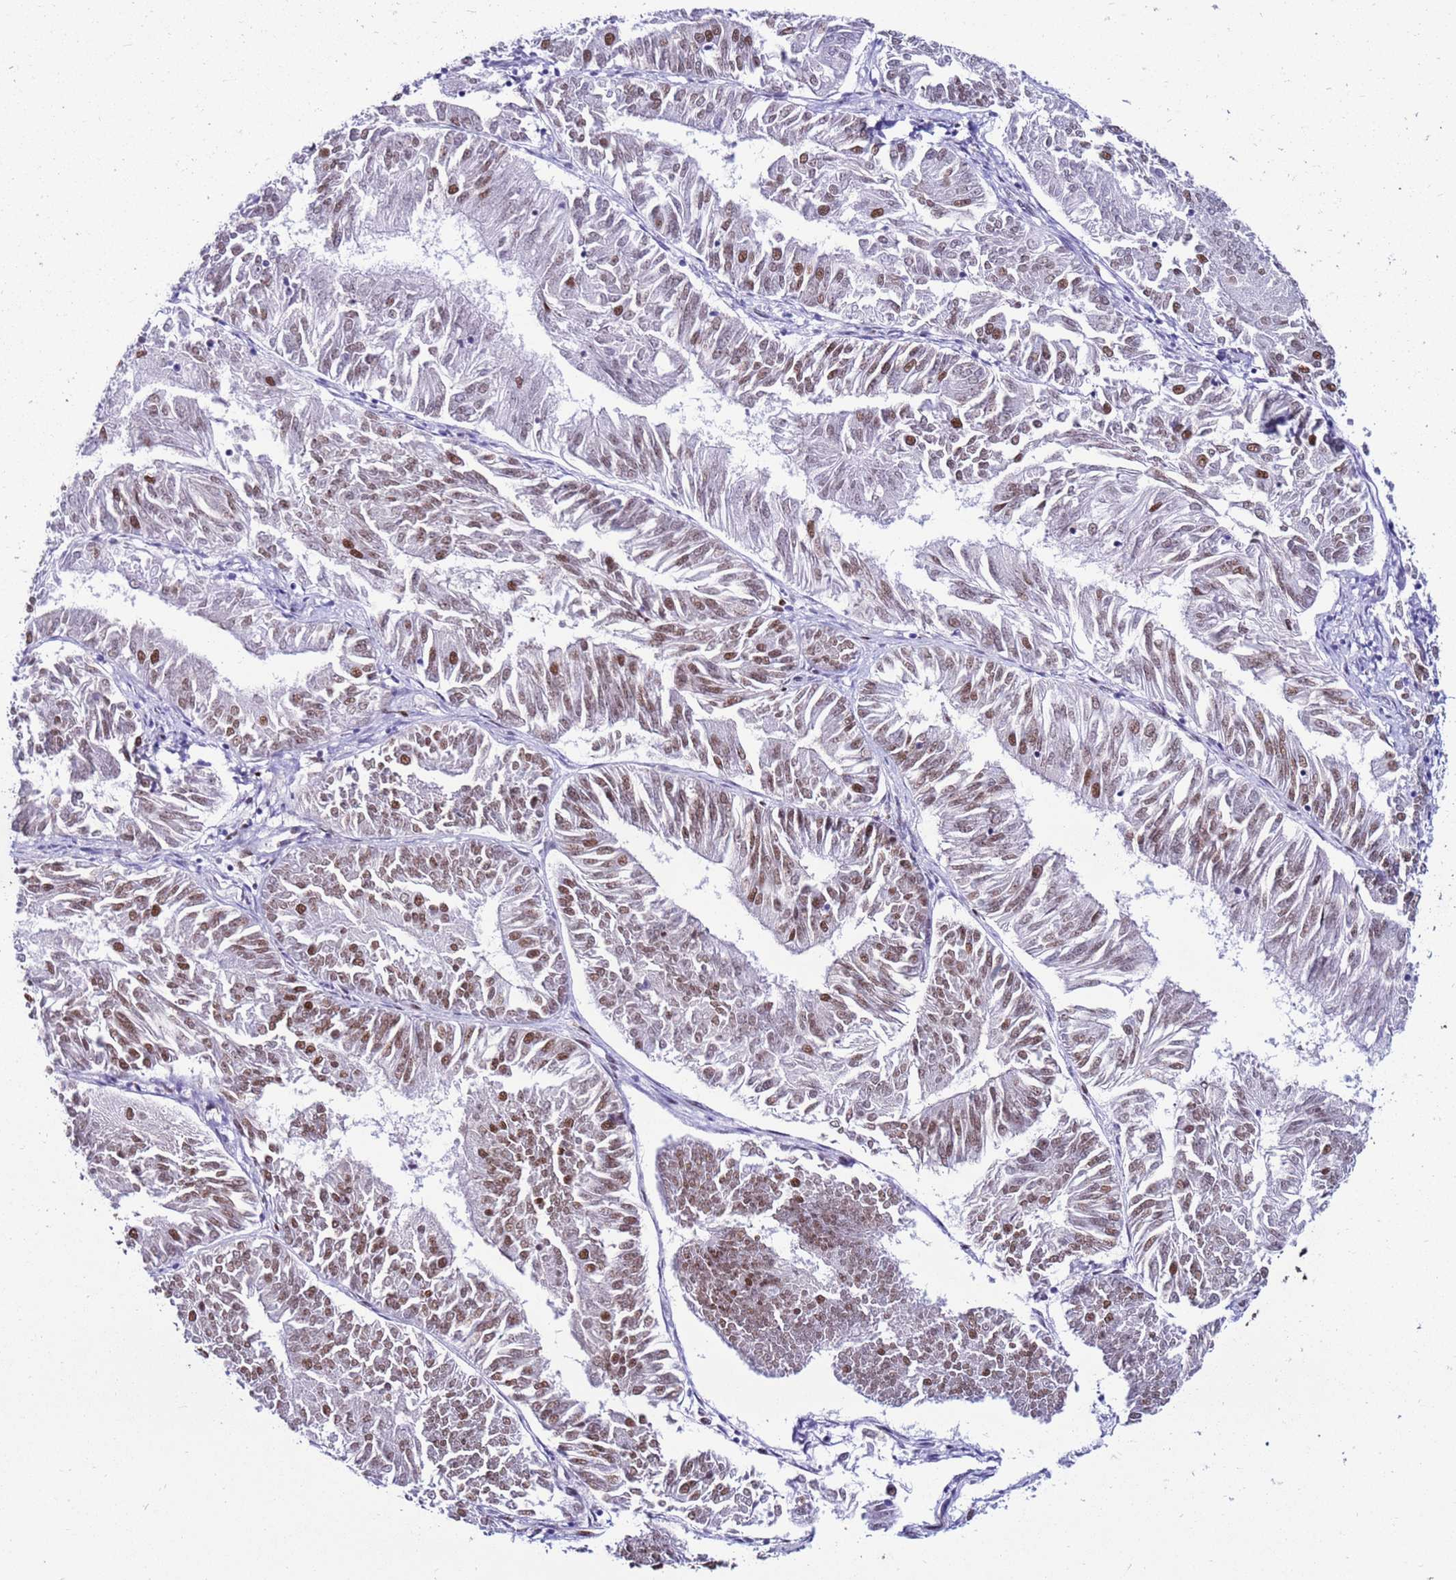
{"staining": {"intensity": "moderate", "quantity": "25%-75%", "location": "nuclear"}, "tissue": "endometrial cancer", "cell_type": "Tumor cells", "image_type": "cancer", "snomed": [{"axis": "morphology", "description": "Adenocarcinoma, NOS"}, {"axis": "topography", "description": "Endometrium"}], "caption": "An immunohistochemistry micrograph of neoplastic tissue is shown. Protein staining in brown labels moderate nuclear positivity in endometrial adenocarcinoma within tumor cells.", "gene": "KPNA4", "patient": {"sex": "female", "age": 58}}